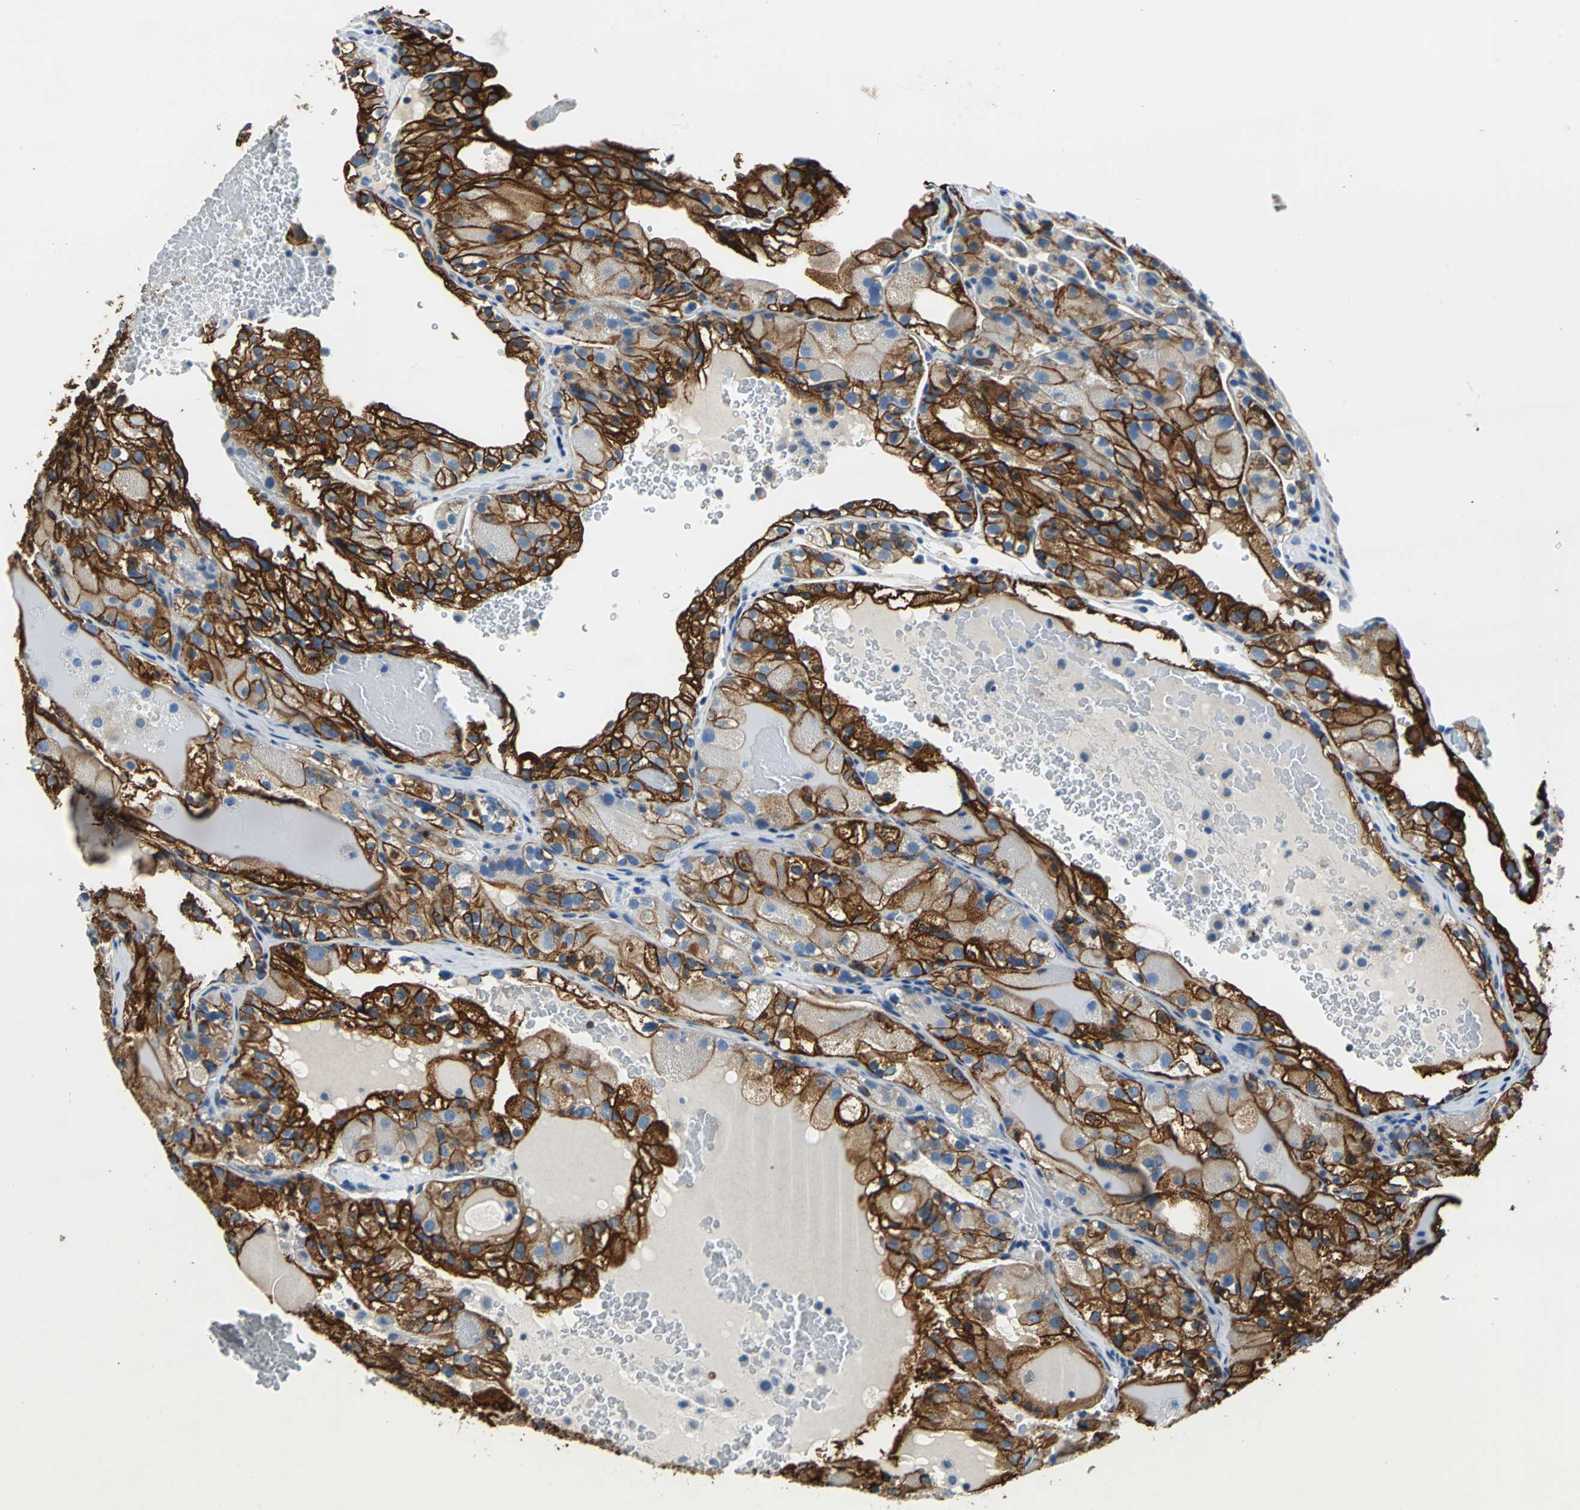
{"staining": {"intensity": "strong", "quantity": ">75%", "location": "cytoplasmic/membranous"}, "tissue": "renal cancer", "cell_type": "Tumor cells", "image_type": "cancer", "snomed": [{"axis": "morphology", "description": "Normal tissue, NOS"}, {"axis": "morphology", "description": "Adenocarcinoma, NOS"}, {"axis": "topography", "description": "Kidney"}], "caption": "Human renal cancer (adenocarcinoma) stained for a protein (brown) reveals strong cytoplasmic/membranous positive staining in about >75% of tumor cells.", "gene": "AKAP12", "patient": {"sex": "male", "age": 61}}